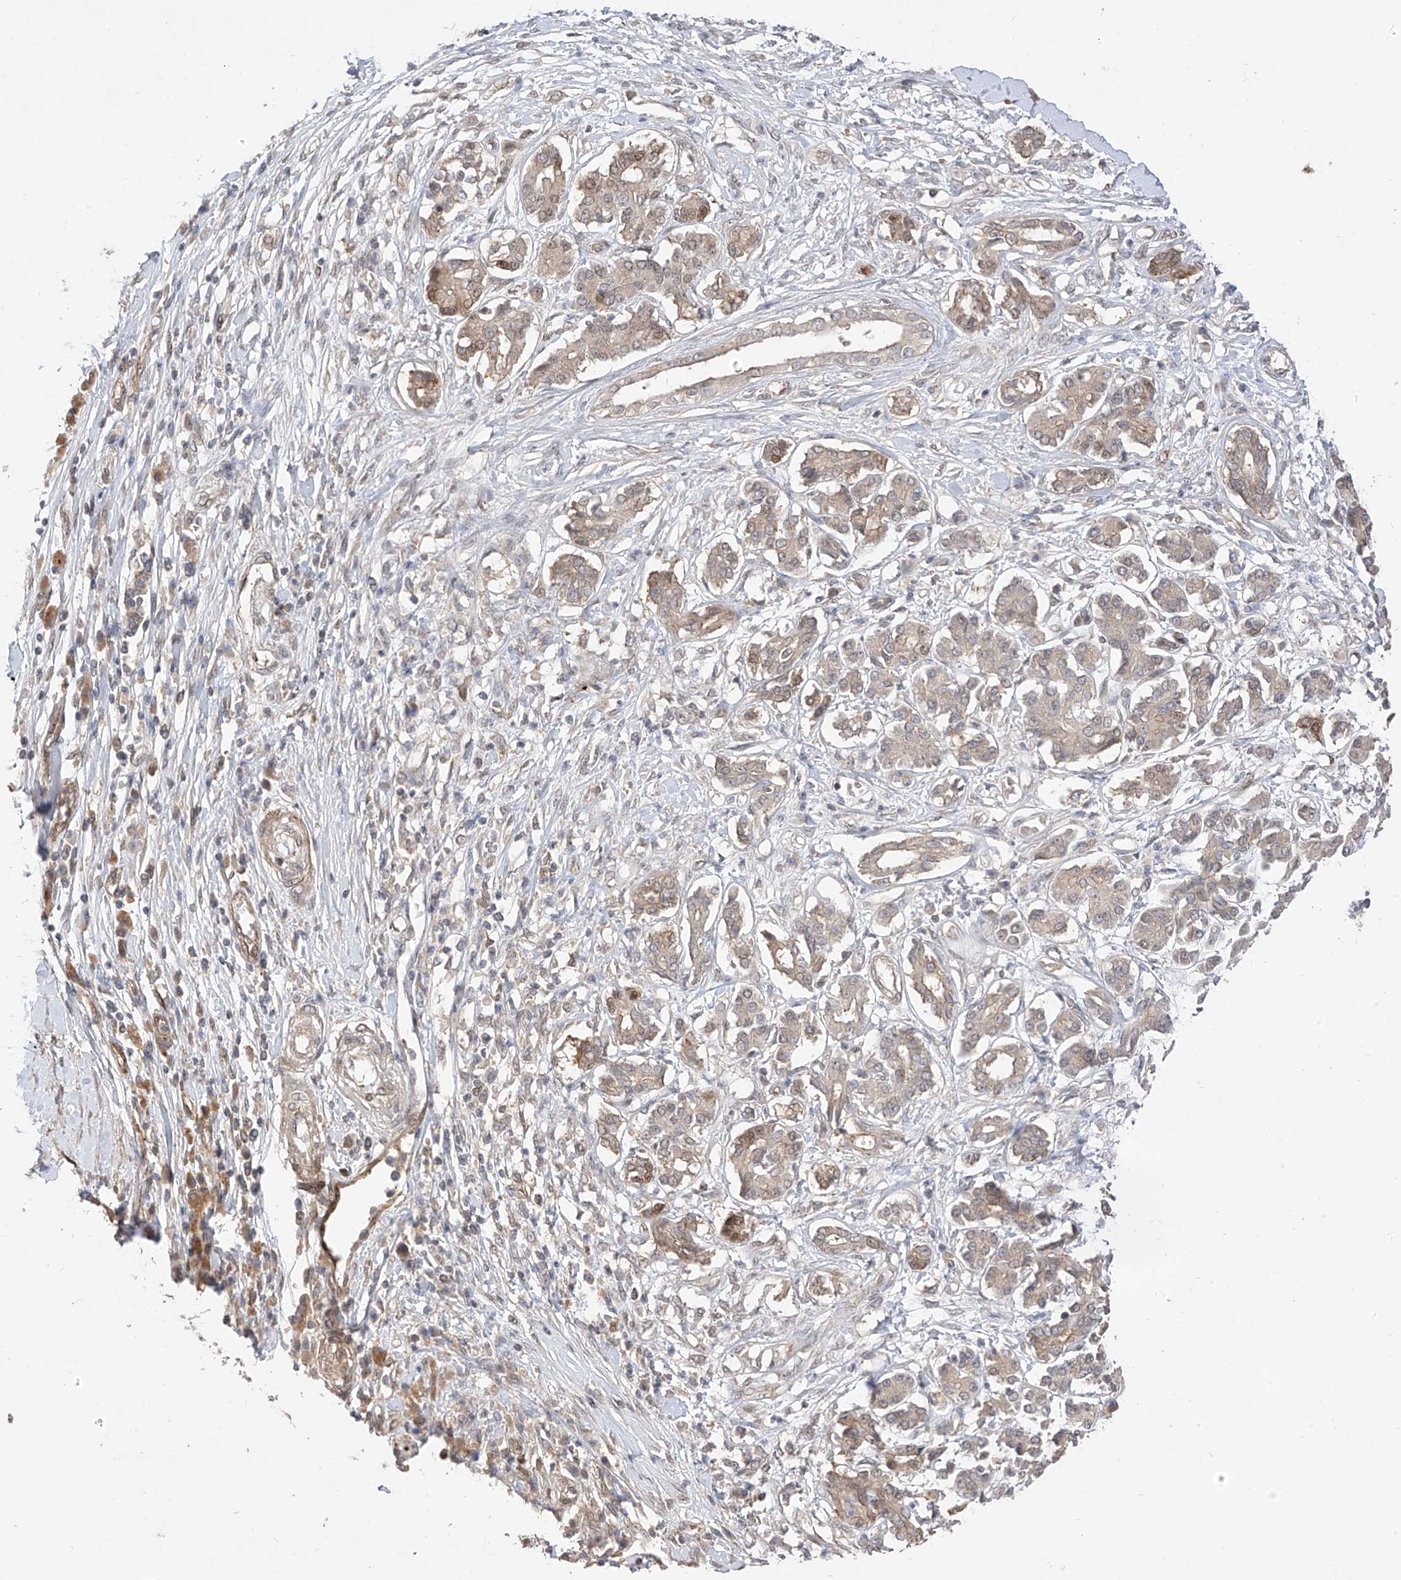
{"staining": {"intensity": "moderate", "quantity": "<25%", "location": "cytoplasmic/membranous,nuclear"}, "tissue": "pancreatic cancer", "cell_type": "Tumor cells", "image_type": "cancer", "snomed": [{"axis": "morphology", "description": "Adenocarcinoma, NOS"}, {"axis": "topography", "description": "Pancreas"}], "caption": "Pancreatic adenocarcinoma stained with a brown dye displays moderate cytoplasmic/membranous and nuclear positive staining in about <25% of tumor cells.", "gene": "MRTFA", "patient": {"sex": "female", "age": 56}}